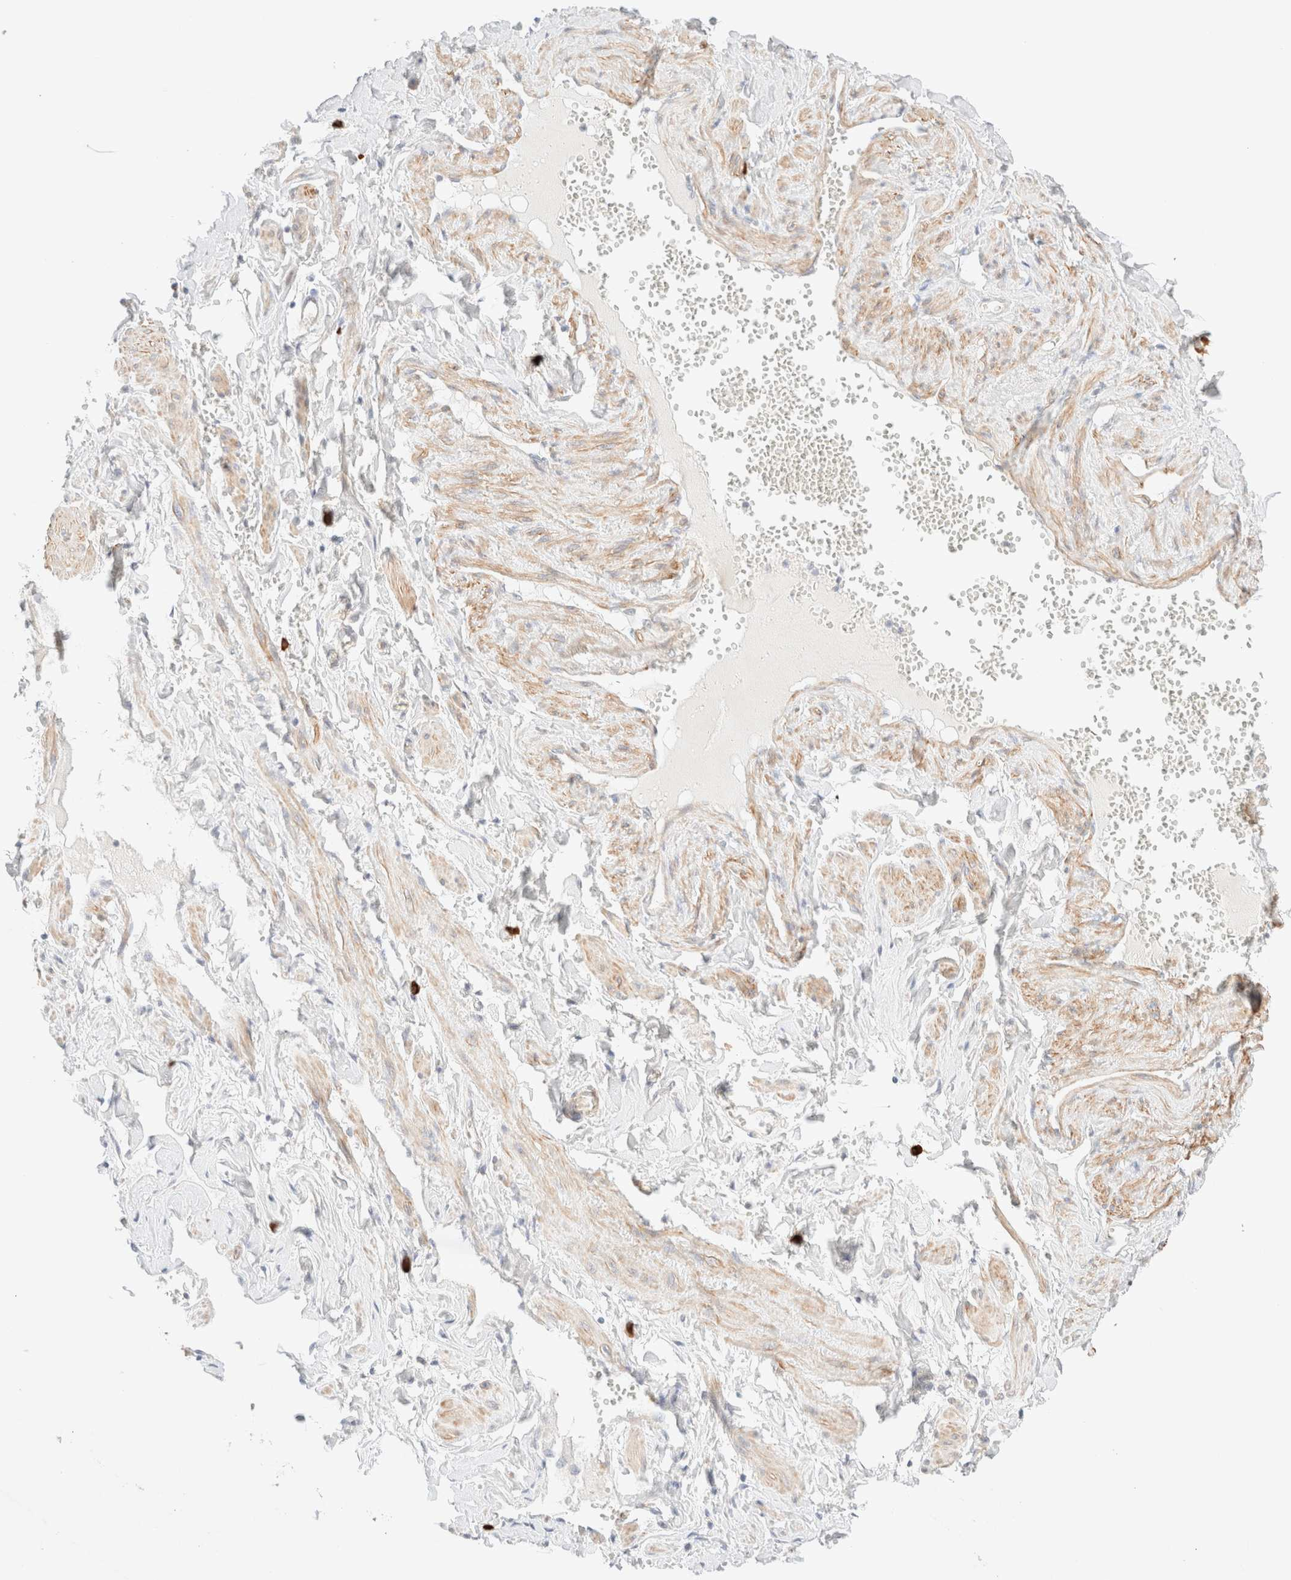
{"staining": {"intensity": "moderate", "quantity": "25%-75%", "location": "cytoplasmic/membranous"}, "tissue": "adipose tissue", "cell_type": "Adipocytes", "image_type": "normal", "snomed": [{"axis": "morphology", "description": "Normal tissue, NOS"}, {"axis": "topography", "description": "Vascular tissue"}, {"axis": "topography", "description": "Fallopian tube"}, {"axis": "topography", "description": "Ovary"}], "caption": "Protein analysis of normal adipose tissue demonstrates moderate cytoplasmic/membranous staining in about 25%-75% of adipocytes.", "gene": "NIBAN2", "patient": {"sex": "female", "age": 67}}